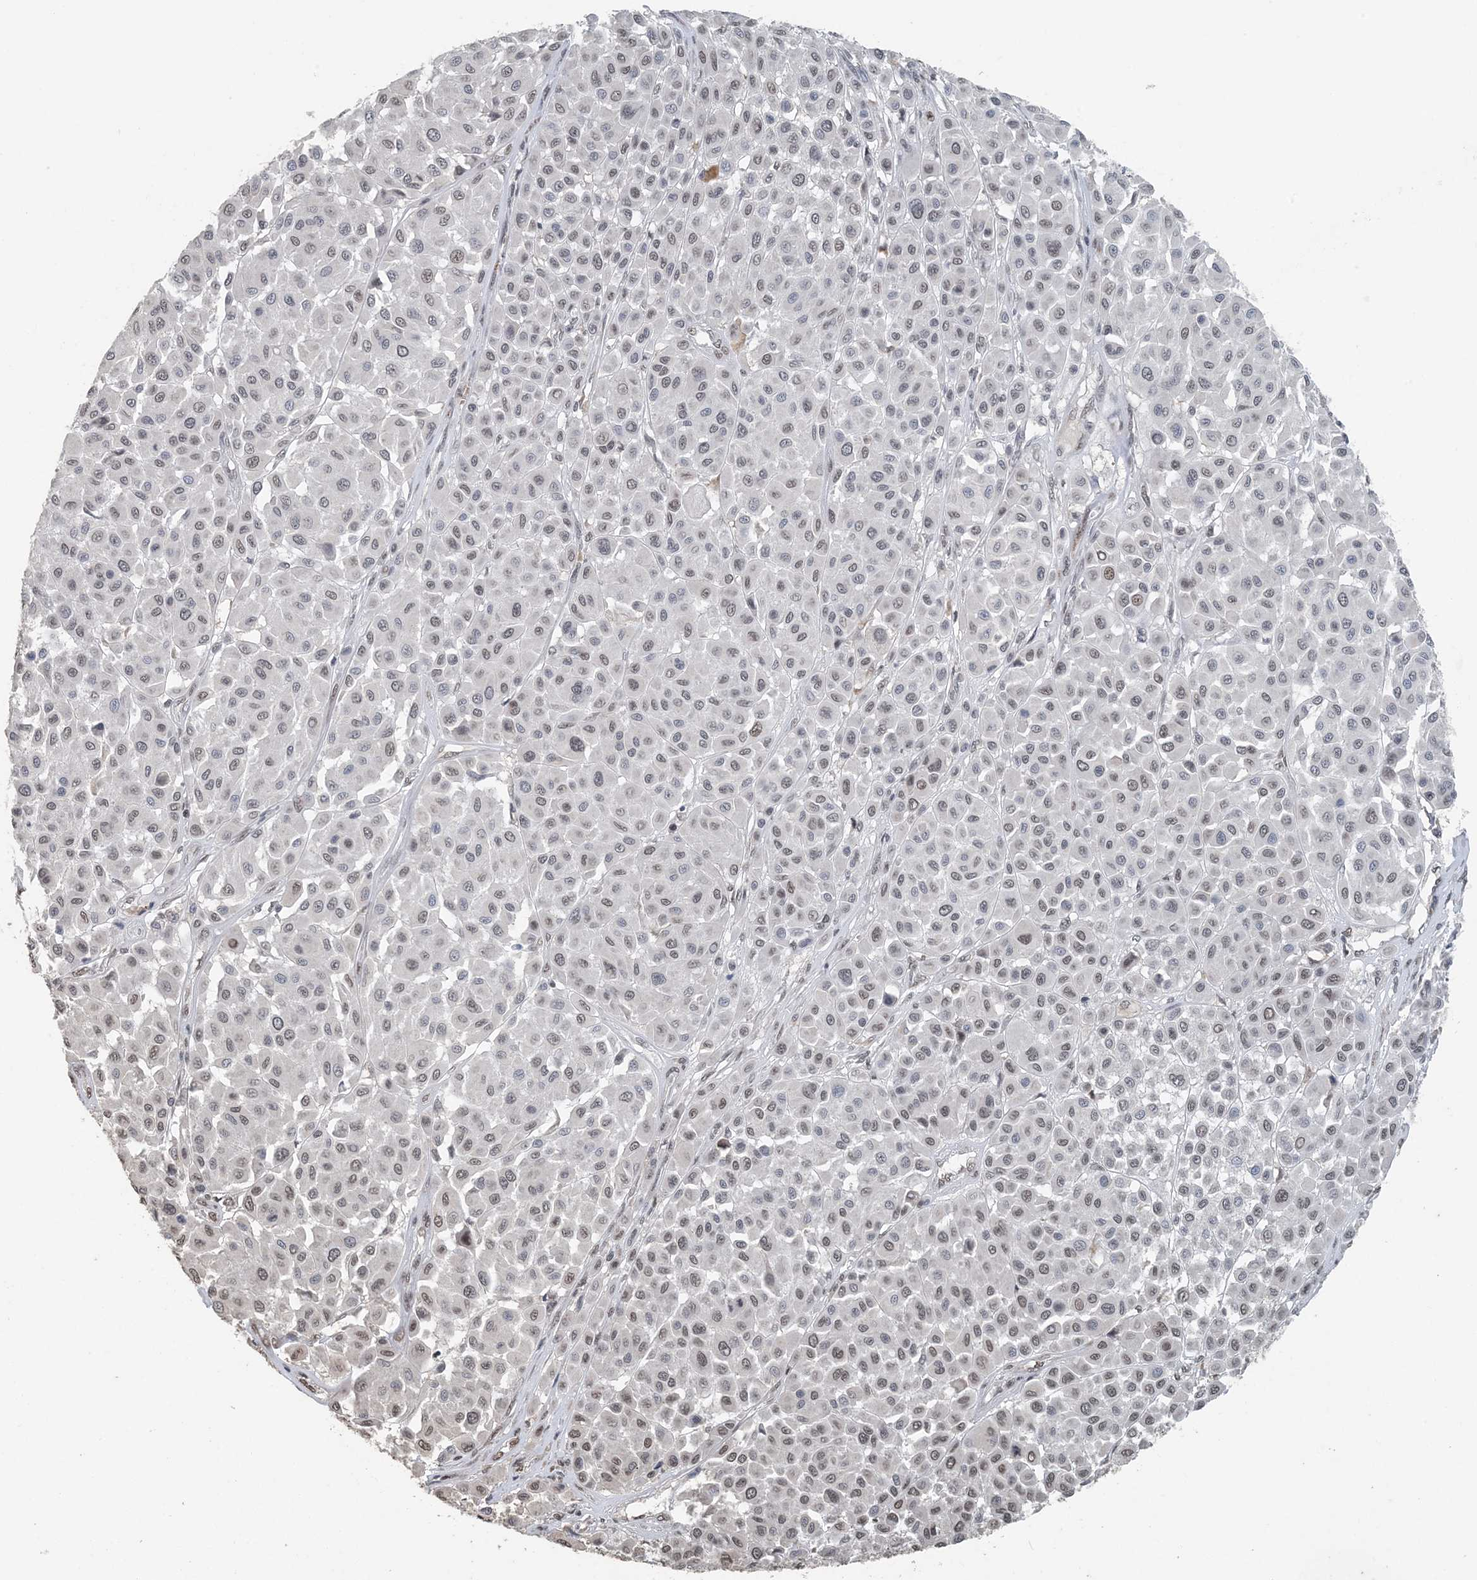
{"staining": {"intensity": "weak", "quantity": "<25%", "location": "nuclear"}, "tissue": "melanoma", "cell_type": "Tumor cells", "image_type": "cancer", "snomed": [{"axis": "morphology", "description": "Malignant melanoma, Metastatic site"}, {"axis": "topography", "description": "Soft tissue"}], "caption": "High power microscopy image of an immunohistochemistry (IHC) image of malignant melanoma (metastatic site), revealing no significant expression in tumor cells.", "gene": "MBD2", "patient": {"sex": "male", "age": 41}}